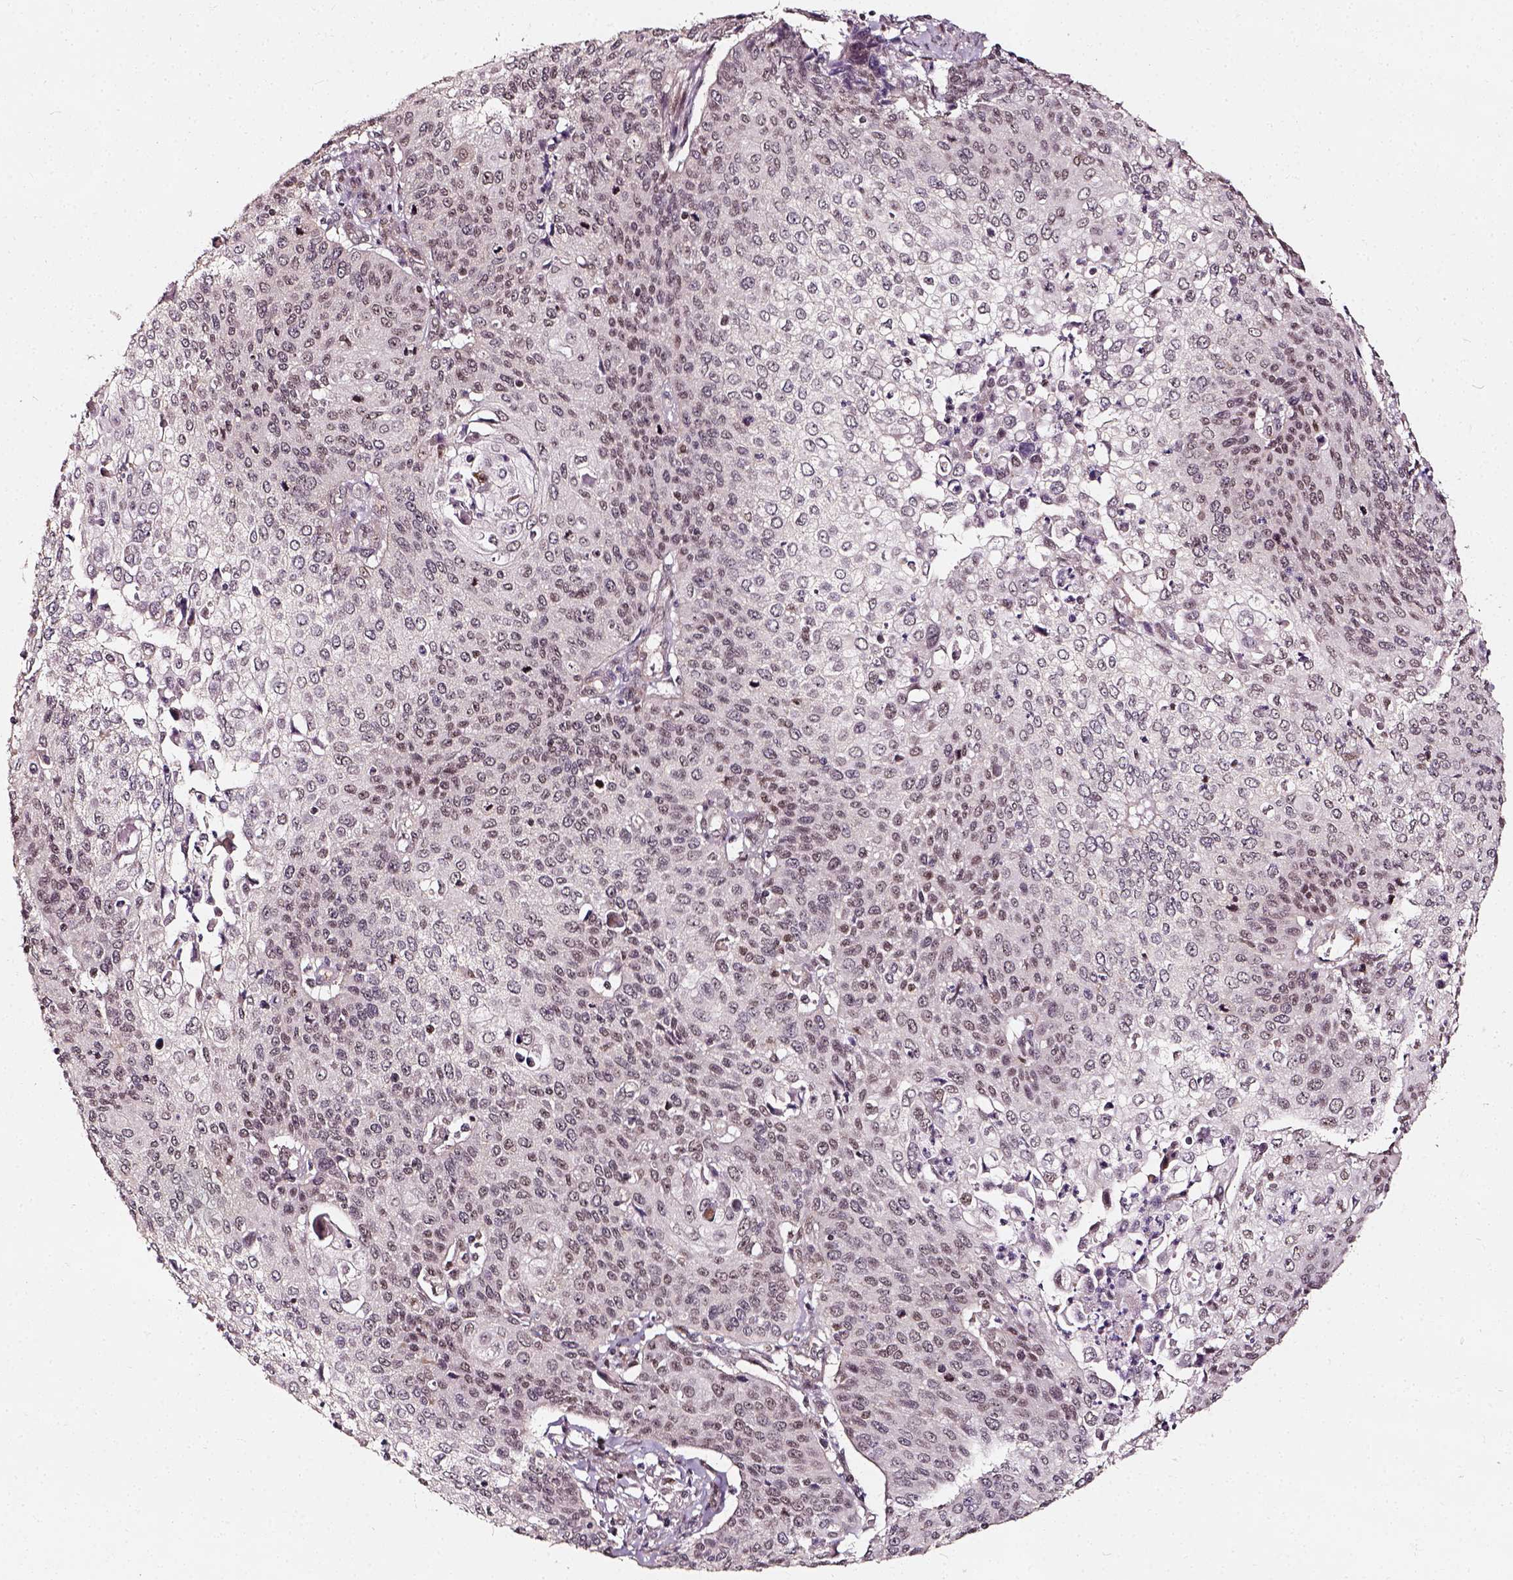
{"staining": {"intensity": "moderate", "quantity": "25%-75%", "location": "nuclear"}, "tissue": "cervical cancer", "cell_type": "Tumor cells", "image_type": "cancer", "snomed": [{"axis": "morphology", "description": "Squamous cell carcinoma, NOS"}, {"axis": "topography", "description": "Cervix"}], "caption": "There is medium levels of moderate nuclear staining in tumor cells of cervical cancer (squamous cell carcinoma), as demonstrated by immunohistochemical staining (brown color).", "gene": "NACC1", "patient": {"sex": "female", "age": 65}}